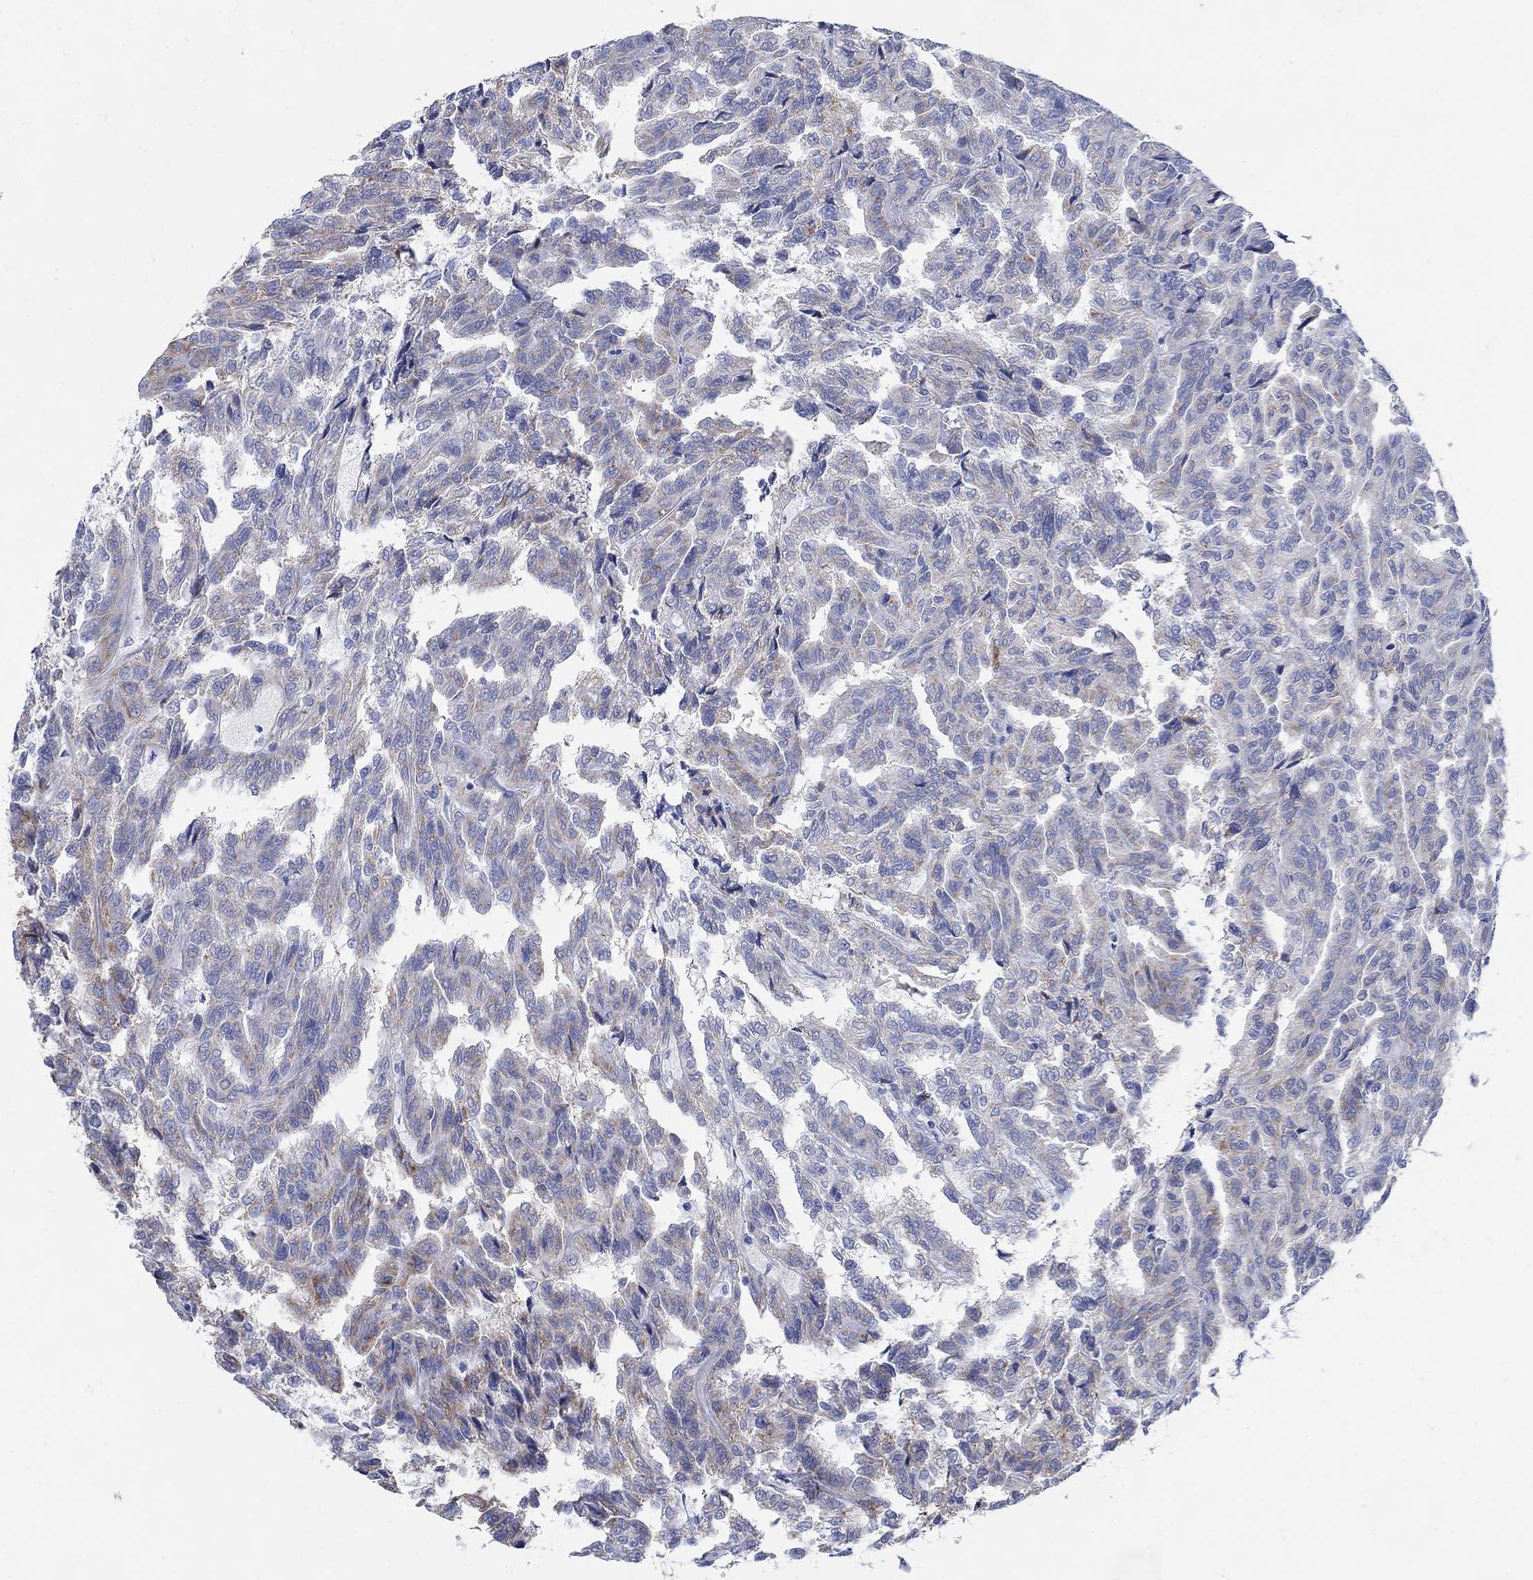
{"staining": {"intensity": "moderate", "quantity": "<25%", "location": "cytoplasmic/membranous"}, "tissue": "renal cancer", "cell_type": "Tumor cells", "image_type": "cancer", "snomed": [{"axis": "morphology", "description": "Adenocarcinoma, NOS"}, {"axis": "topography", "description": "Kidney"}], "caption": "Tumor cells display moderate cytoplasmic/membranous staining in approximately <25% of cells in renal cancer (adenocarcinoma).", "gene": "ZDHHC14", "patient": {"sex": "male", "age": 79}}